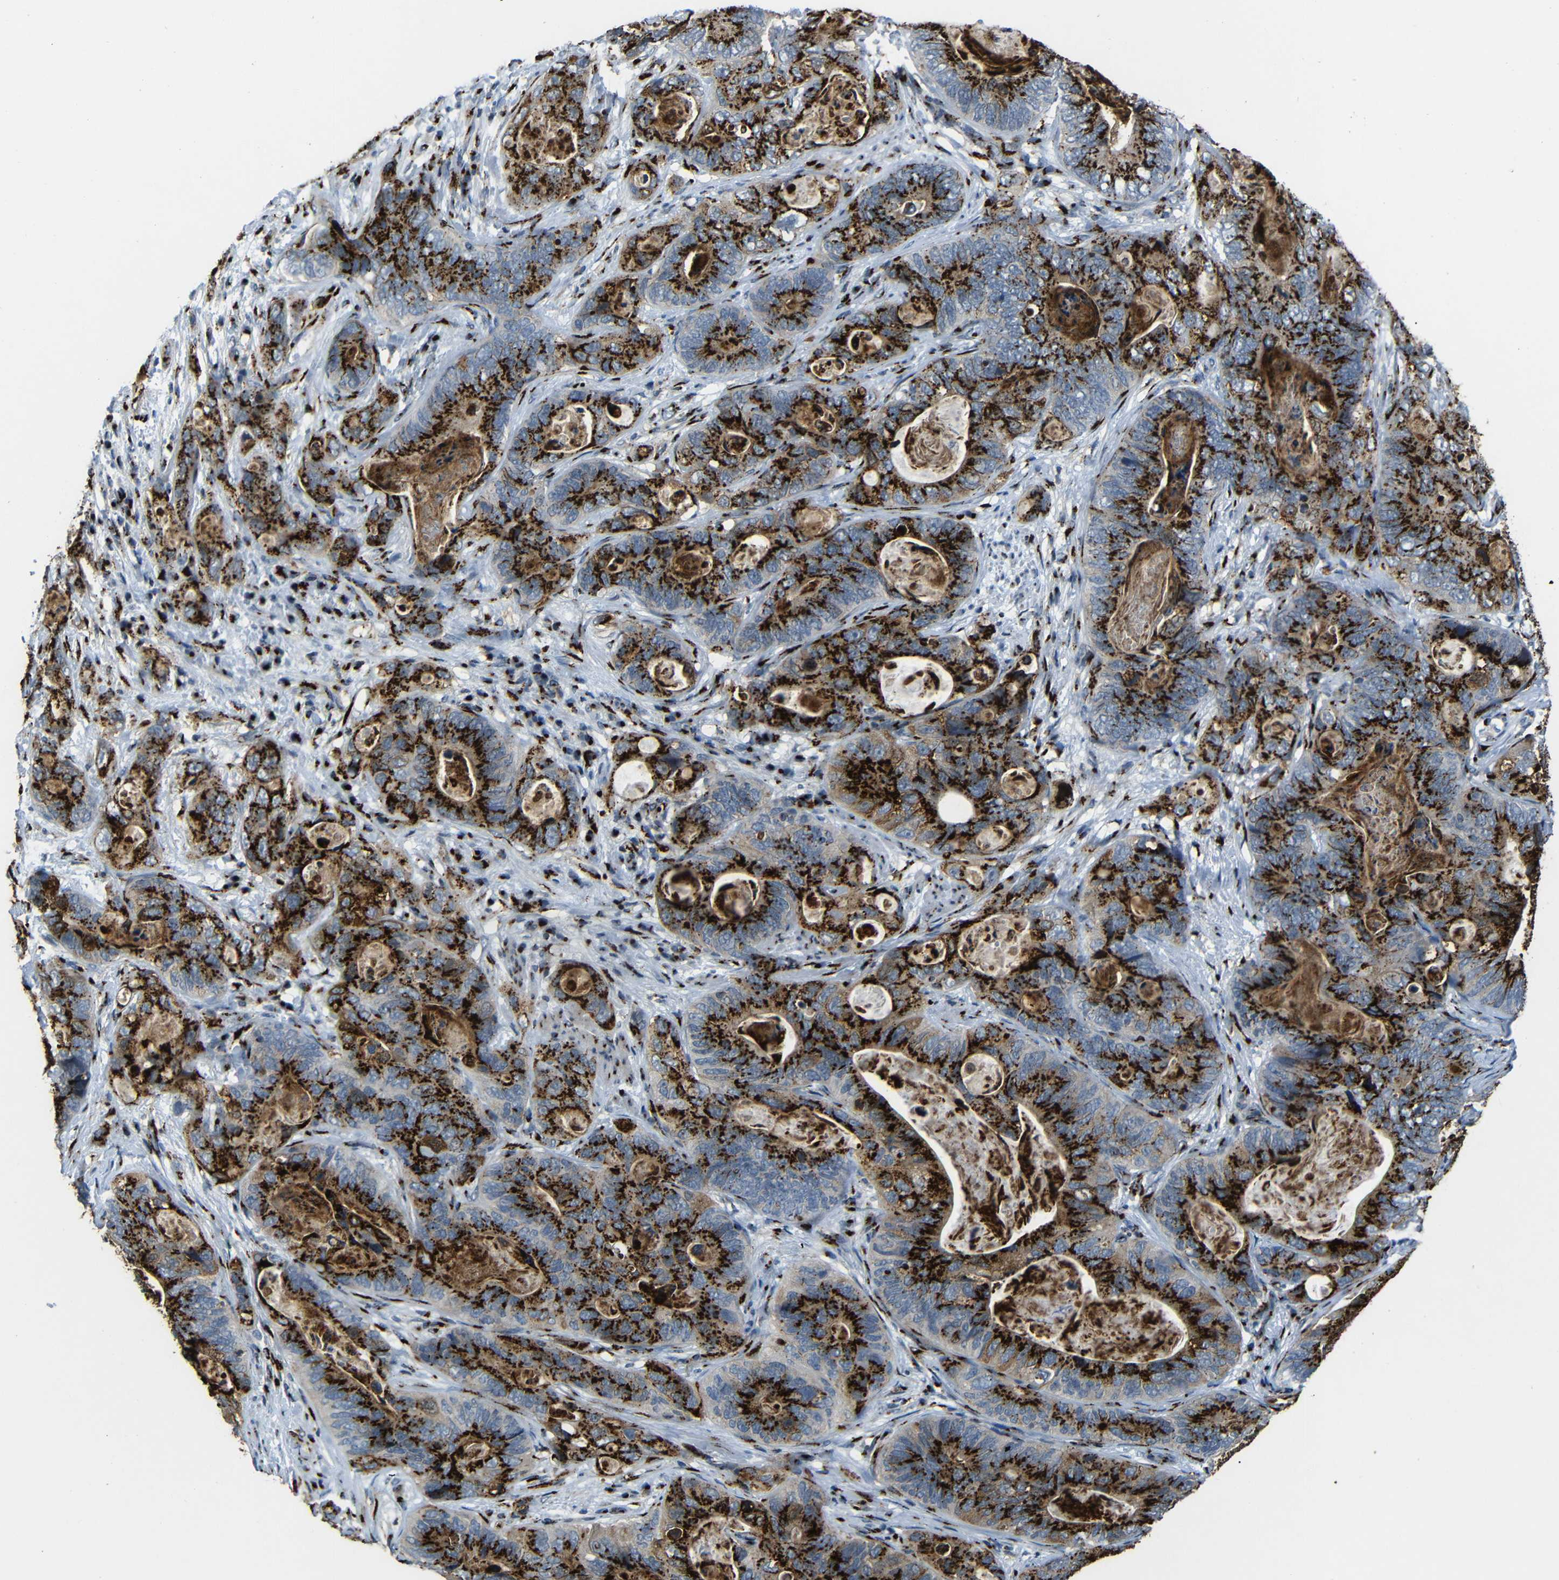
{"staining": {"intensity": "strong", "quantity": ">75%", "location": "cytoplasmic/membranous"}, "tissue": "stomach cancer", "cell_type": "Tumor cells", "image_type": "cancer", "snomed": [{"axis": "morphology", "description": "Adenocarcinoma, NOS"}, {"axis": "topography", "description": "Stomach"}], "caption": "Protein staining of stomach adenocarcinoma tissue shows strong cytoplasmic/membranous expression in approximately >75% of tumor cells. The staining is performed using DAB (3,3'-diaminobenzidine) brown chromogen to label protein expression. The nuclei are counter-stained blue using hematoxylin.", "gene": "TGOLN2", "patient": {"sex": "female", "age": 89}}